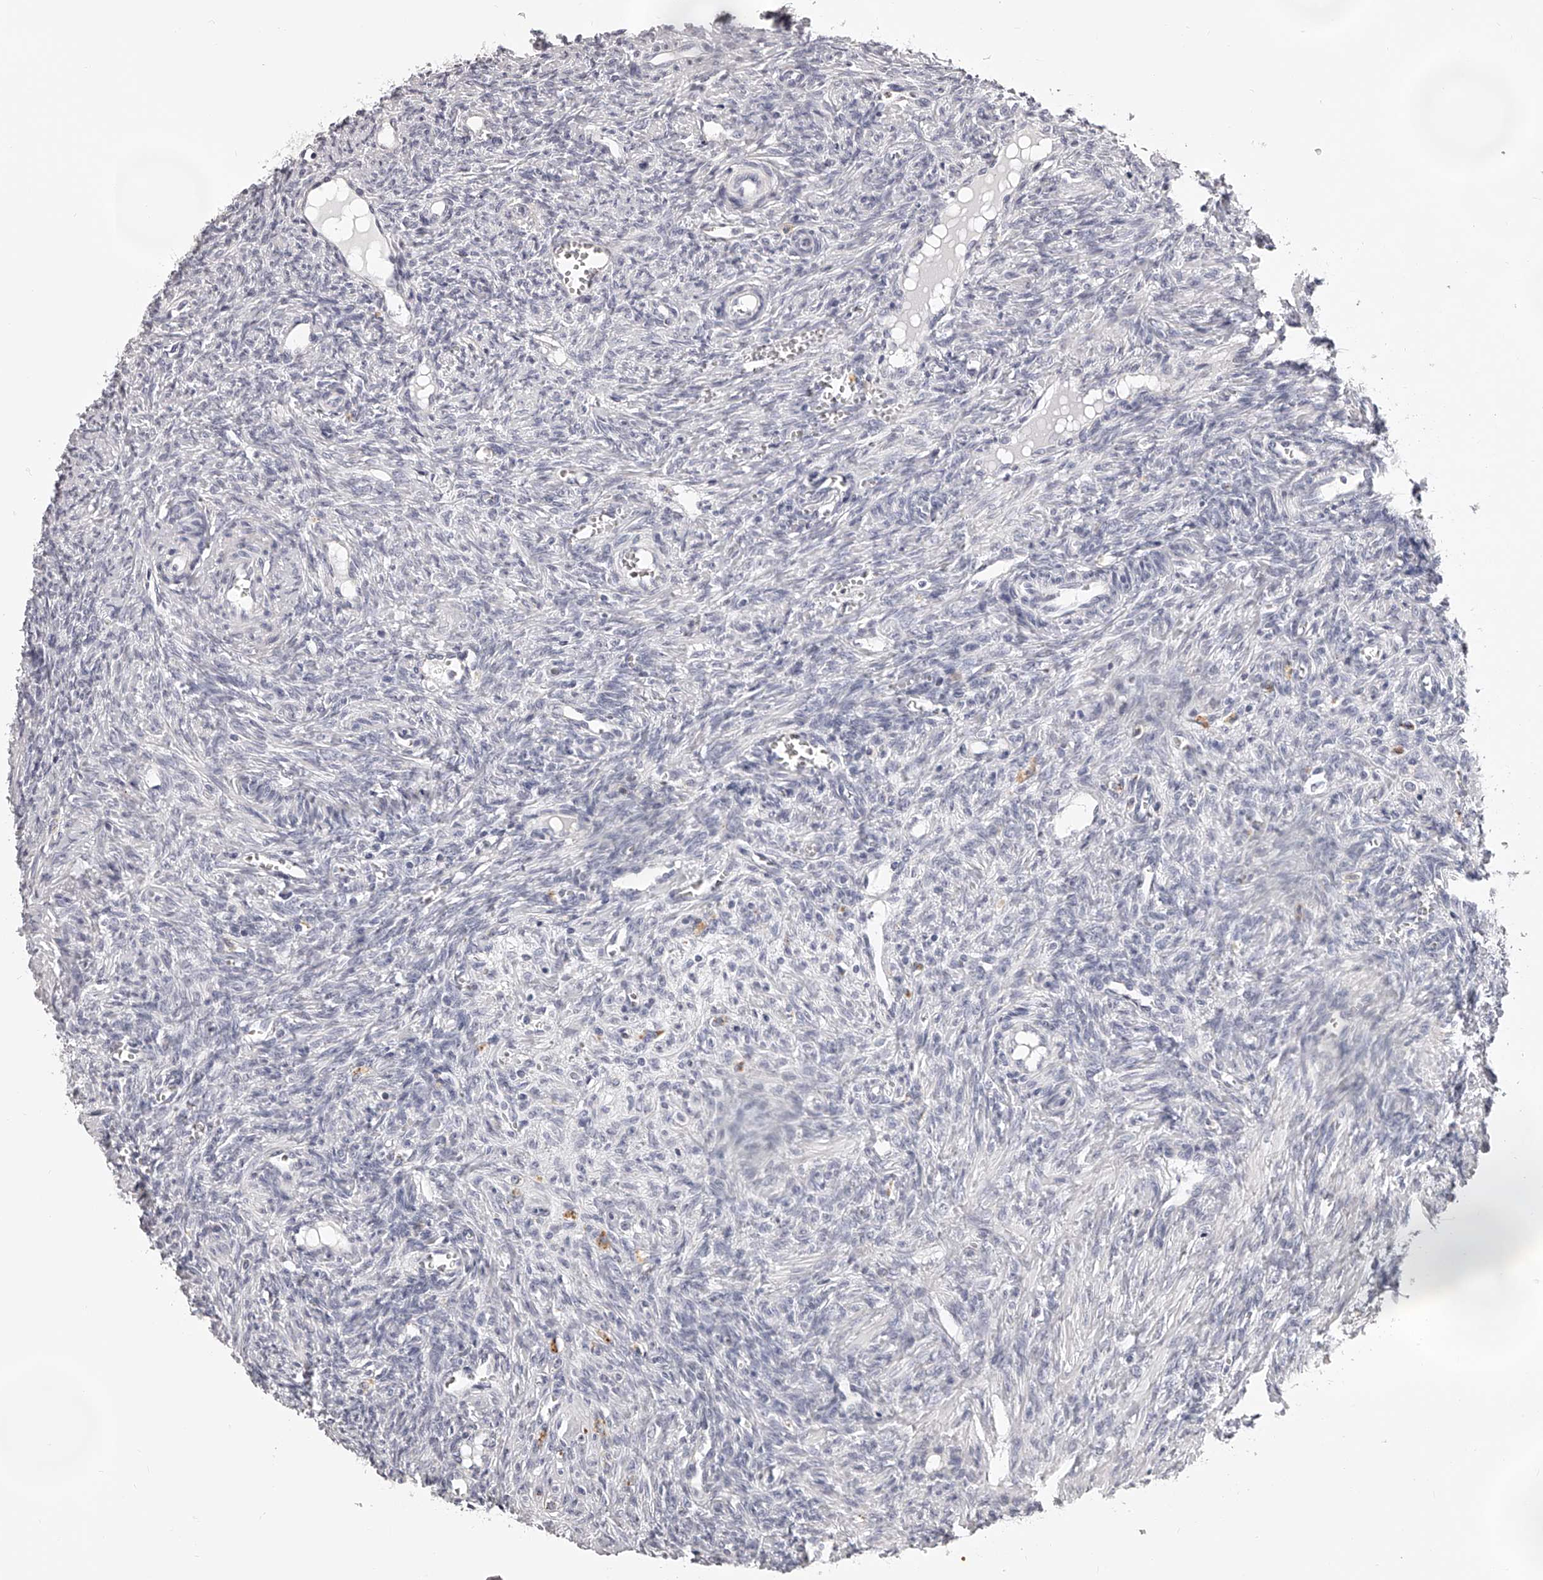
{"staining": {"intensity": "negative", "quantity": "none", "location": "none"}, "tissue": "ovary", "cell_type": "Ovarian stroma cells", "image_type": "normal", "snomed": [{"axis": "morphology", "description": "Normal tissue, NOS"}, {"axis": "topography", "description": "Ovary"}], "caption": "Immunohistochemistry image of normal ovary: human ovary stained with DAB (3,3'-diaminobenzidine) shows no significant protein staining in ovarian stroma cells.", "gene": "DMRT1", "patient": {"sex": "female", "age": 41}}